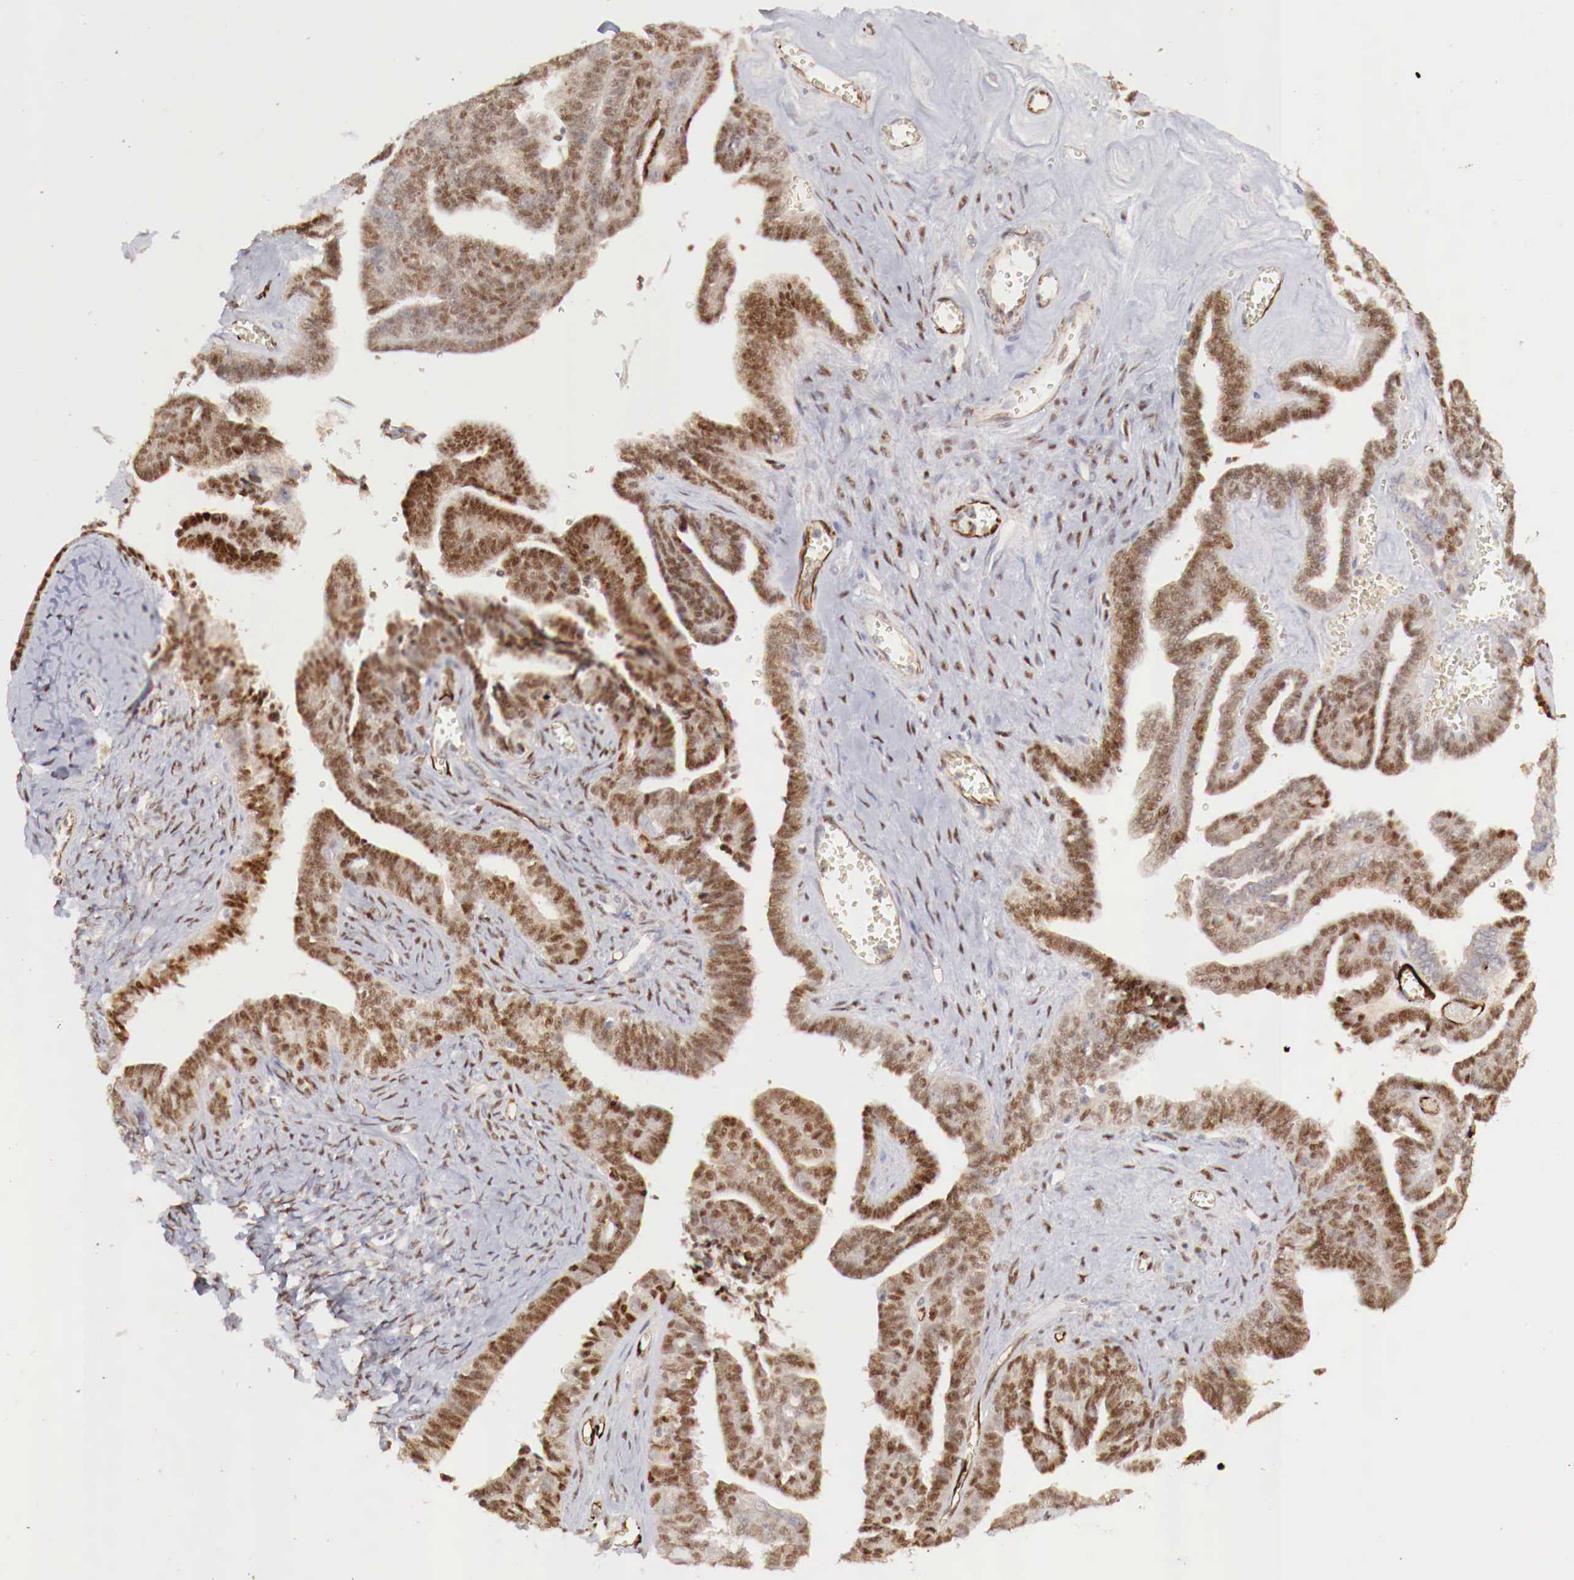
{"staining": {"intensity": "strong", "quantity": ">75%", "location": "nuclear"}, "tissue": "ovarian cancer", "cell_type": "Tumor cells", "image_type": "cancer", "snomed": [{"axis": "morphology", "description": "Cystadenocarcinoma, serous, NOS"}, {"axis": "topography", "description": "Ovary"}], "caption": "Ovarian cancer was stained to show a protein in brown. There is high levels of strong nuclear positivity in about >75% of tumor cells. (Stains: DAB (3,3'-diaminobenzidine) in brown, nuclei in blue, Microscopy: brightfield microscopy at high magnification).", "gene": "WT1", "patient": {"sex": "female", "age": 71}}